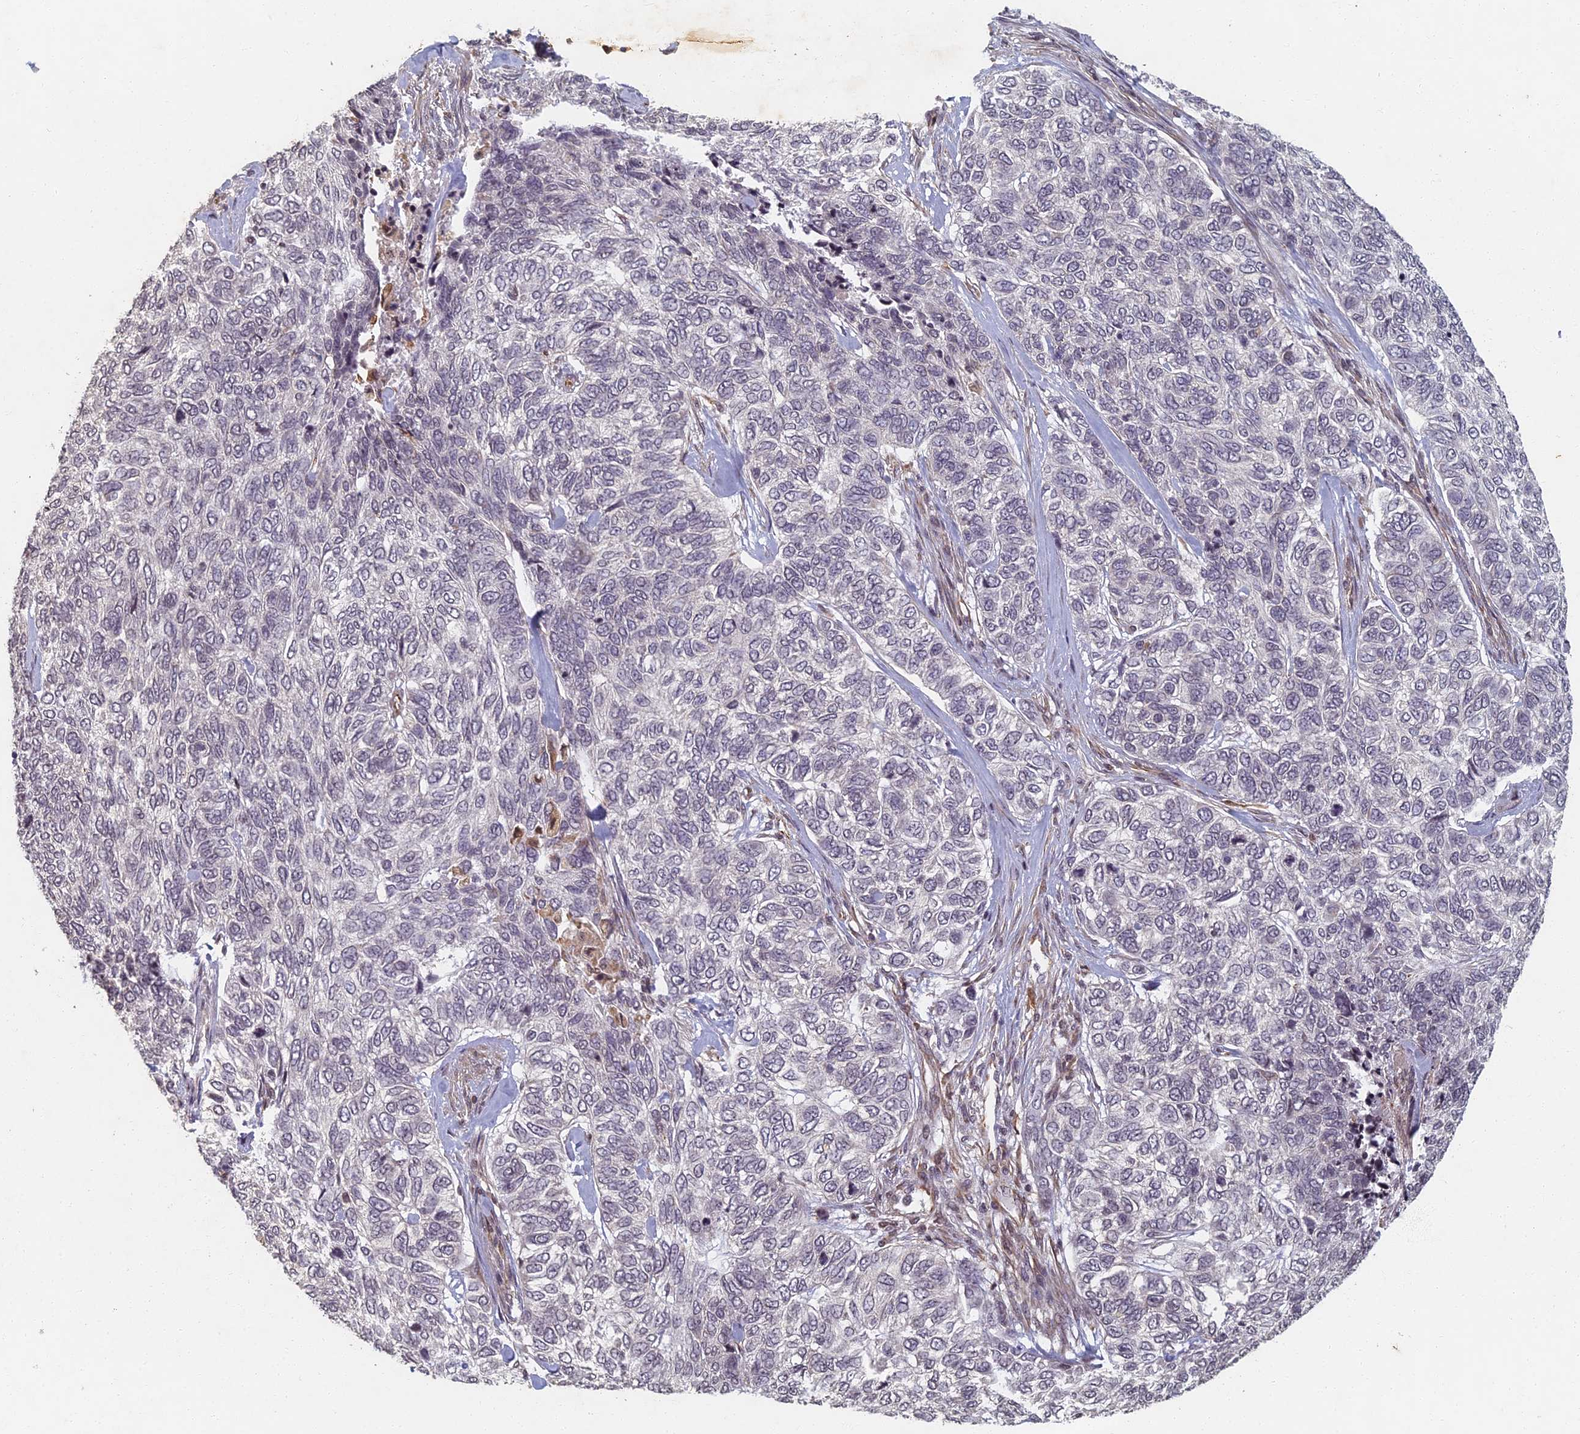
{"staining": {"intensity": "negative", "quantity": "none", "location": "none"}, "tissue": "skin cancer", "cell_type": "Tumor cells", "image_type": "cancer", "snomed": [{"axis": "morphology", "description": "Basal cell carcinoma"}, {"axis": "topography", "description": "Skin"}], "caption": "Photomicrograph shows no significant protein positivity in tumor cells of skin cancer (basal cell carcinoma).", "gene": "ABCB10", "patient": {"sex": "female", "age": 65}}